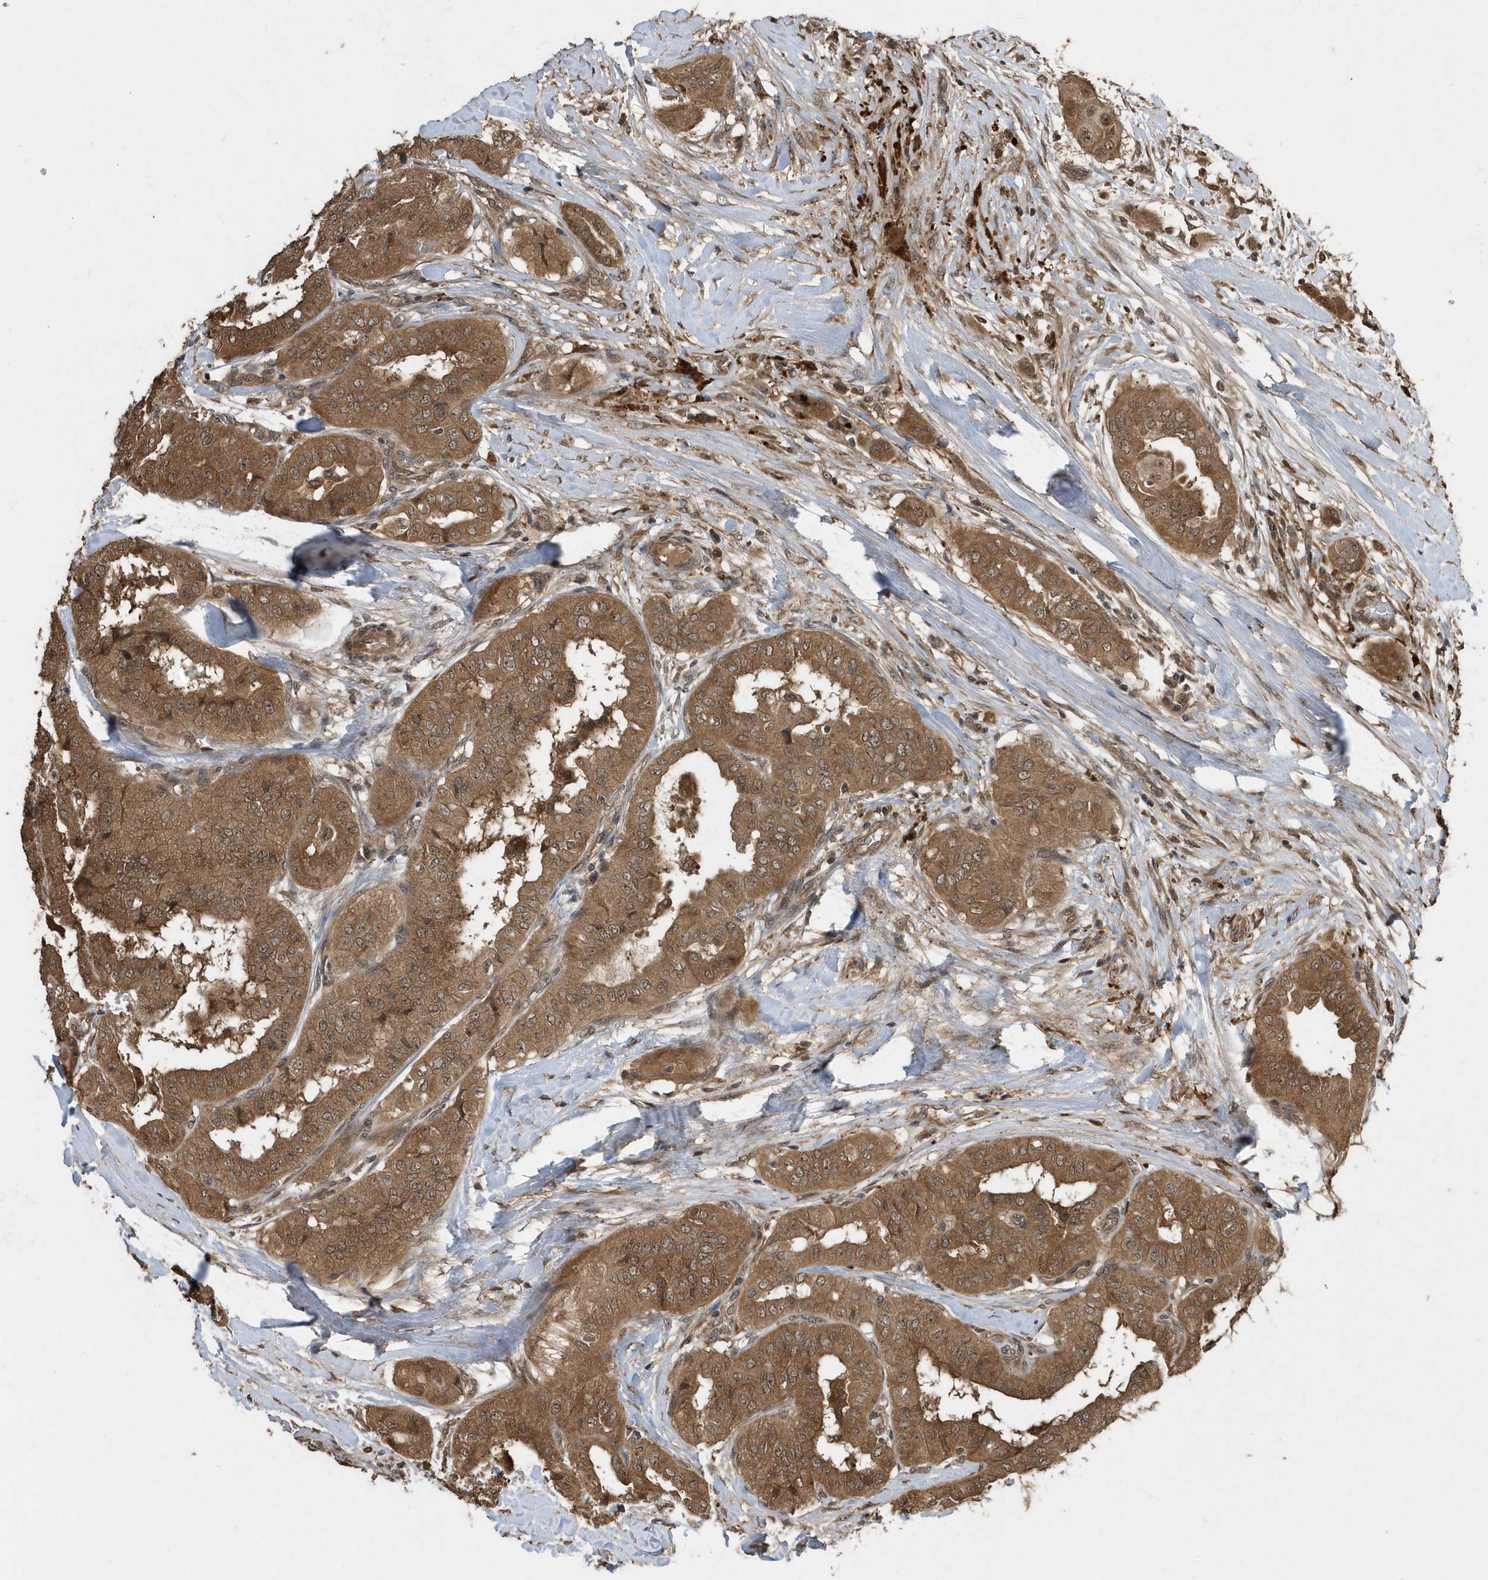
{"staining": {"intensity": "moderate", "quantity": ">75%", "location": "cytoplasmic/membranous,nuclear"}, "tissue": "thyroid cancer", "cell_type": "Tumor cells", "image_type": "cancer", "snomed": [{"axis": "morphology", "description": "Papillary adenocarcinoma, NOS"}, {"axis": "topography", "description": "Thyroid gland"}], "caption": "The image reveals a brown stain indicating the presence of a protein in the cytoplasmic/membranous and nuclear of tumor cells in papillary adenocarcinoma (thyroid). The protein of interest is shown in brown color, while the nuclei are stained blue.", "gene": "WASHC5", "patient": {"sex": "female", "age": 59}}